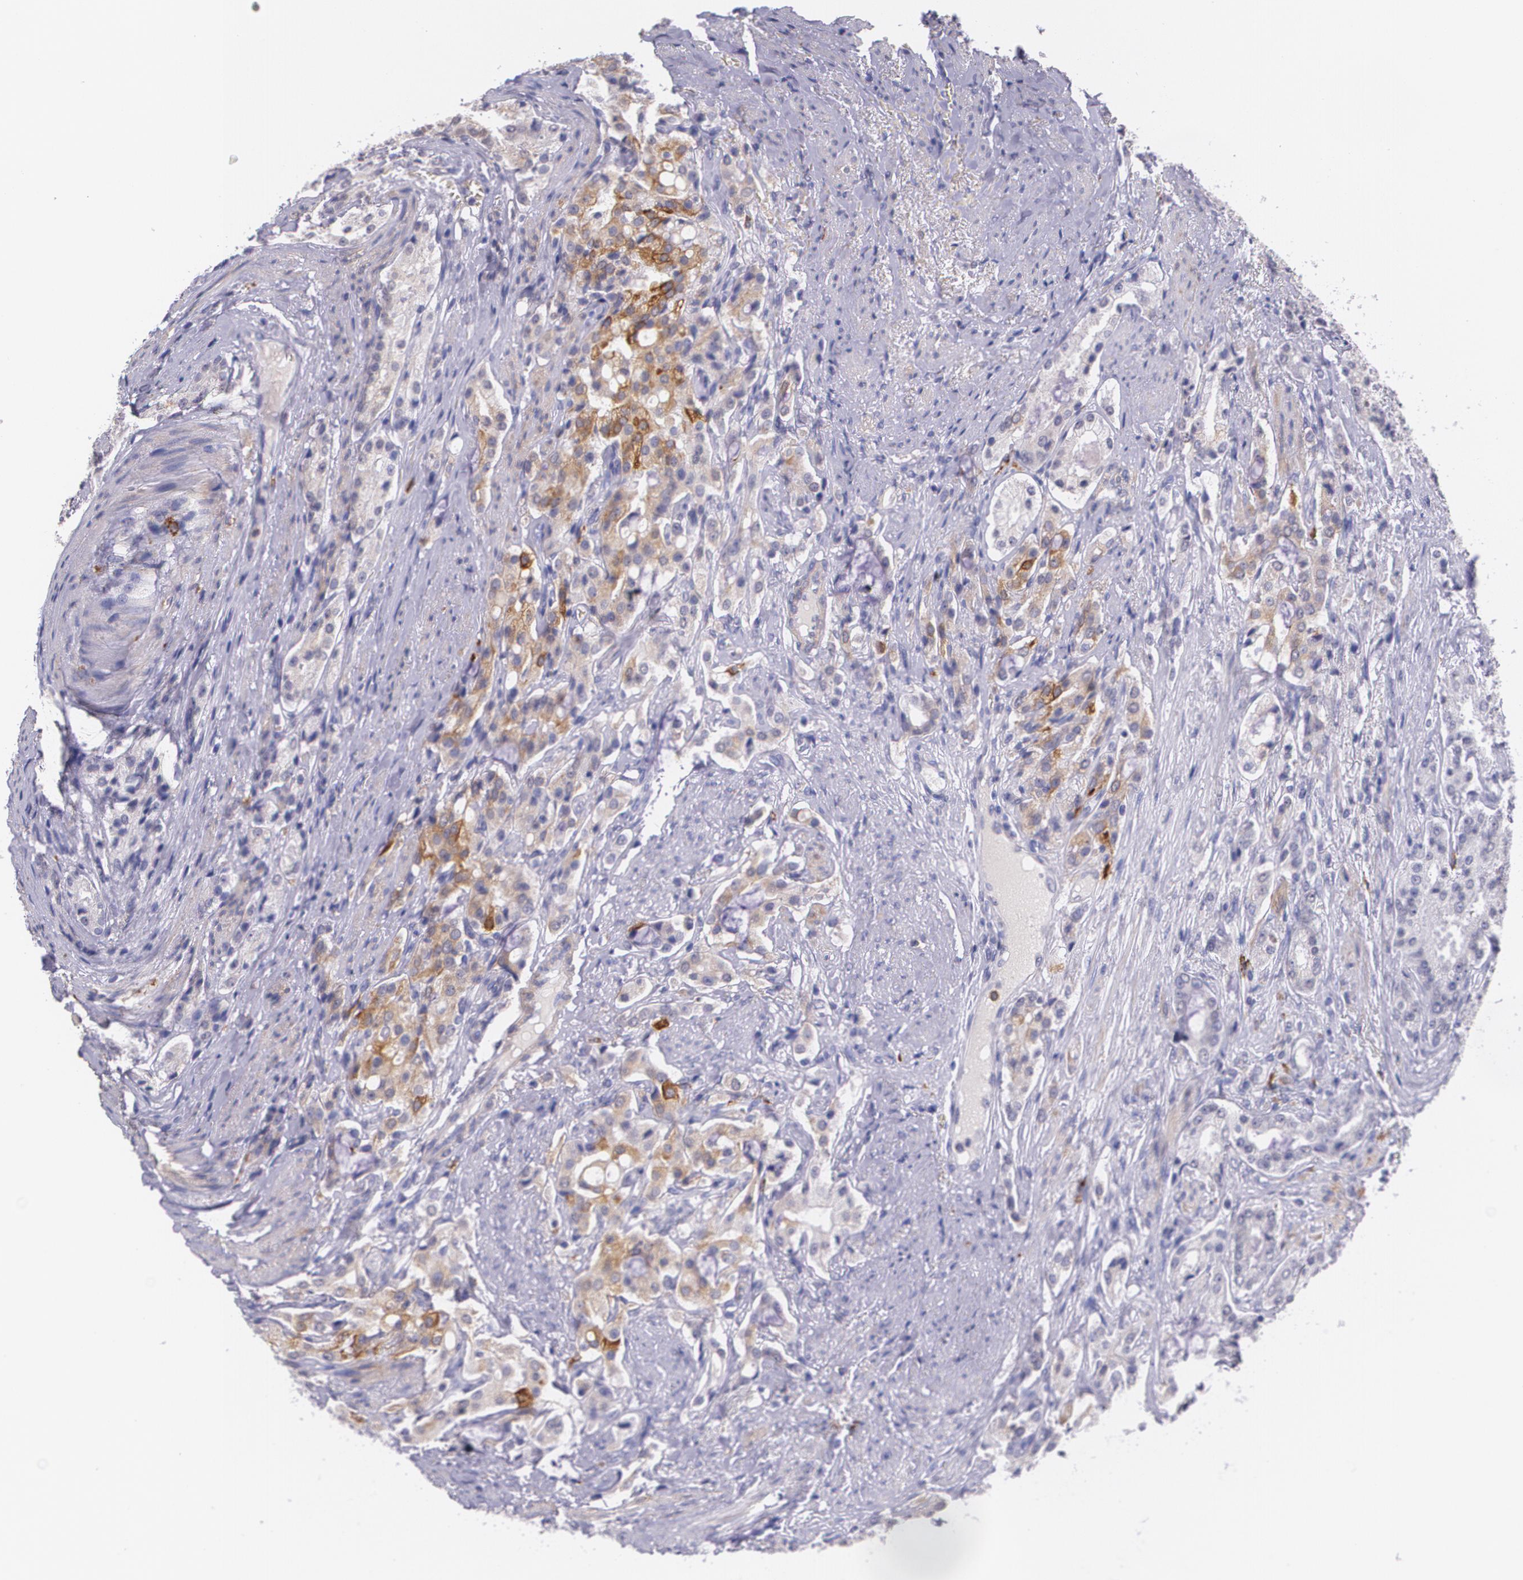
{"staining": {"intensity": "moderate", "quantity": "<25%", "location": "cytoplasmic/membranous"}, "tissue": "prostate cancer", "cell_type": "Tumor cells", "image_type": "cancer", "snomed": [{"axis": "morphology", "description": "Adenocarcinoma, Medium grade"}, {"axis": "topography", "description": "Prostate"}], "caption": "Immunohistochemistry image of neoplastic tissue: prostate cancer (medium-grade adenocarcinoma) stained using IHC demonstrates low levels of moderate protein expression localized specifically in the cytoplasmic/membranous of tumor cells, appearing as a cytoplasmic/membranous brown color.", "gene": "RTN1", "patient": {"sex": "male", "age": 72}}